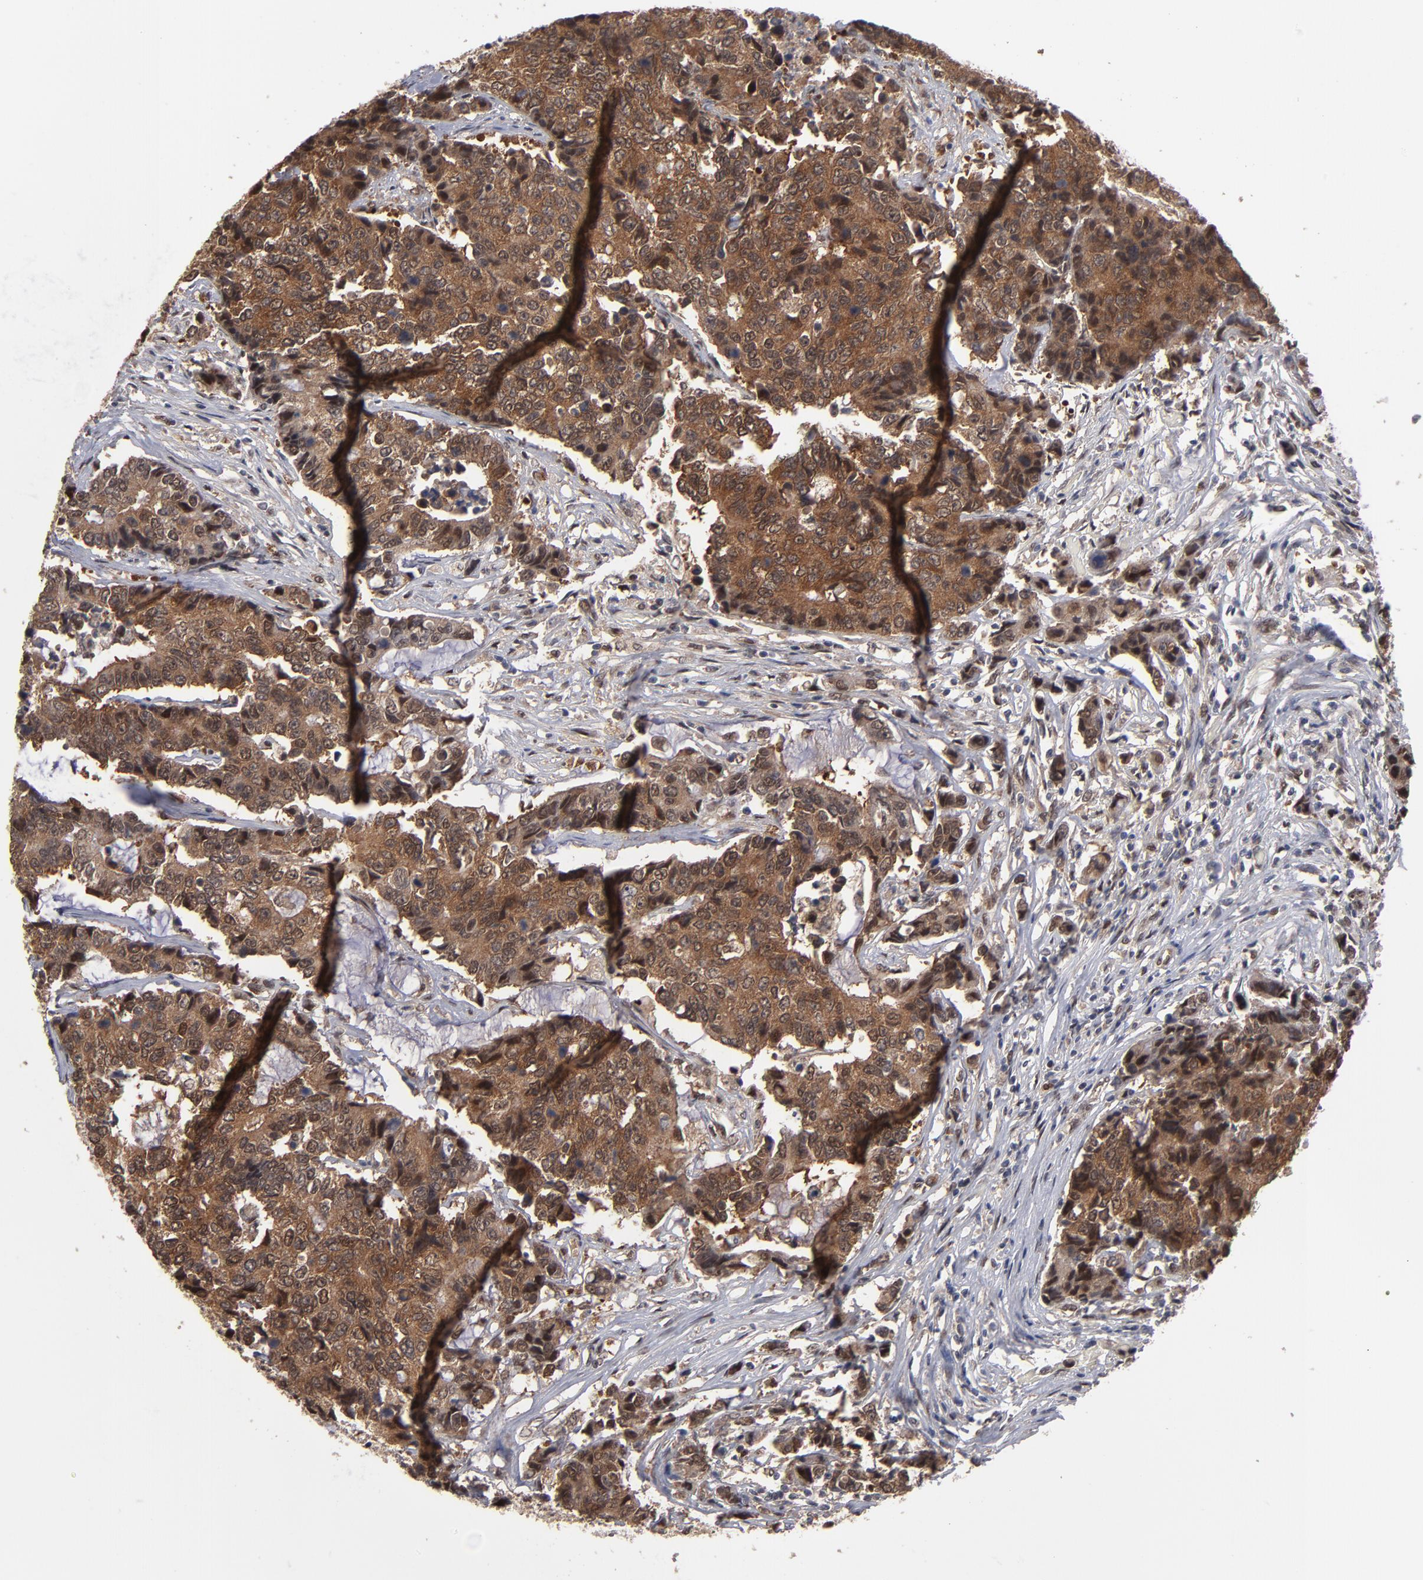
{"staining": {"intensity": "moderate", "quantity": ">75%", "location": "cytoplasmic/membranous,nuclear"}, "tissue": "colorectal cancer", "cell_type": "Tumor cells", "image_type": "cancer", "snomed": [{"axis": "morphology", "description": "Adenocarcinoma, NOS"}, {"axis": "topography", "description": "Colon"}], "caption": "This histopathology image shows immunohistochemistry (IHC) staining of human colorectal cancer, with medium moderate cytoplasmic/membranous and nuclear positivity in about >75% of tumor cells.", "gene": "HUWE1", "patient": {"sex": "female", "age": 86}}